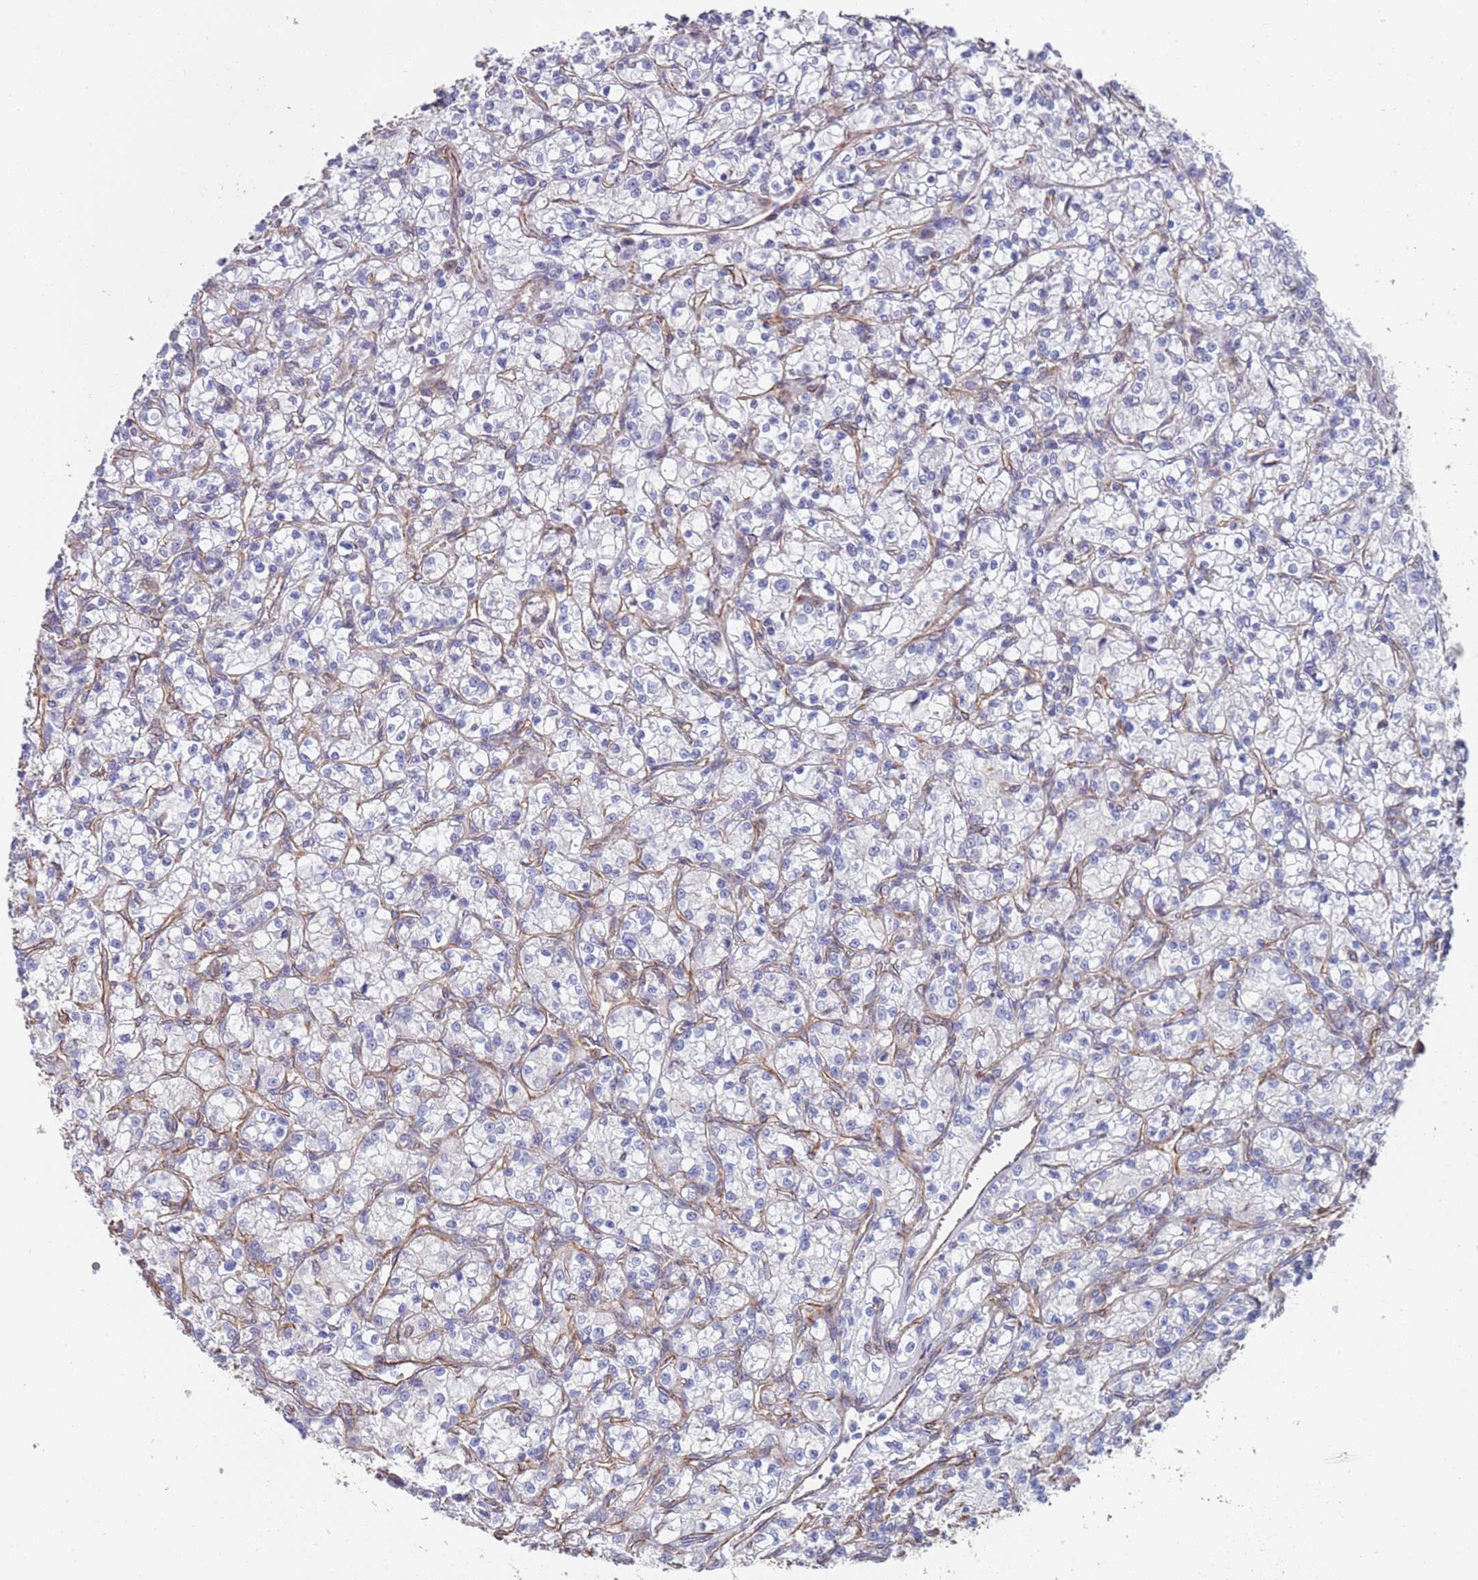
{"staining": {"intensity": "negative", "quantity": "none", "location": "none"}, "tissue": "renal cancer", "cell_type": "Tumor cells", "image_type": "cancer", "snomed": [{"axis": "morphology", "description": "Adenocarcinoma, NOS"}, {"axis": "topography", "description": "Kidney"}], "caption": "Immunohistochemistry of renal cancer demonstrates no staining in tumor cells. (Stains: DAB IHC with hematoxylin counter stain, Microscopy: brightfield microscopy at high magnification).", "gene": "JAKMIP2", "patient": {"sex": "female", "age": 59}}